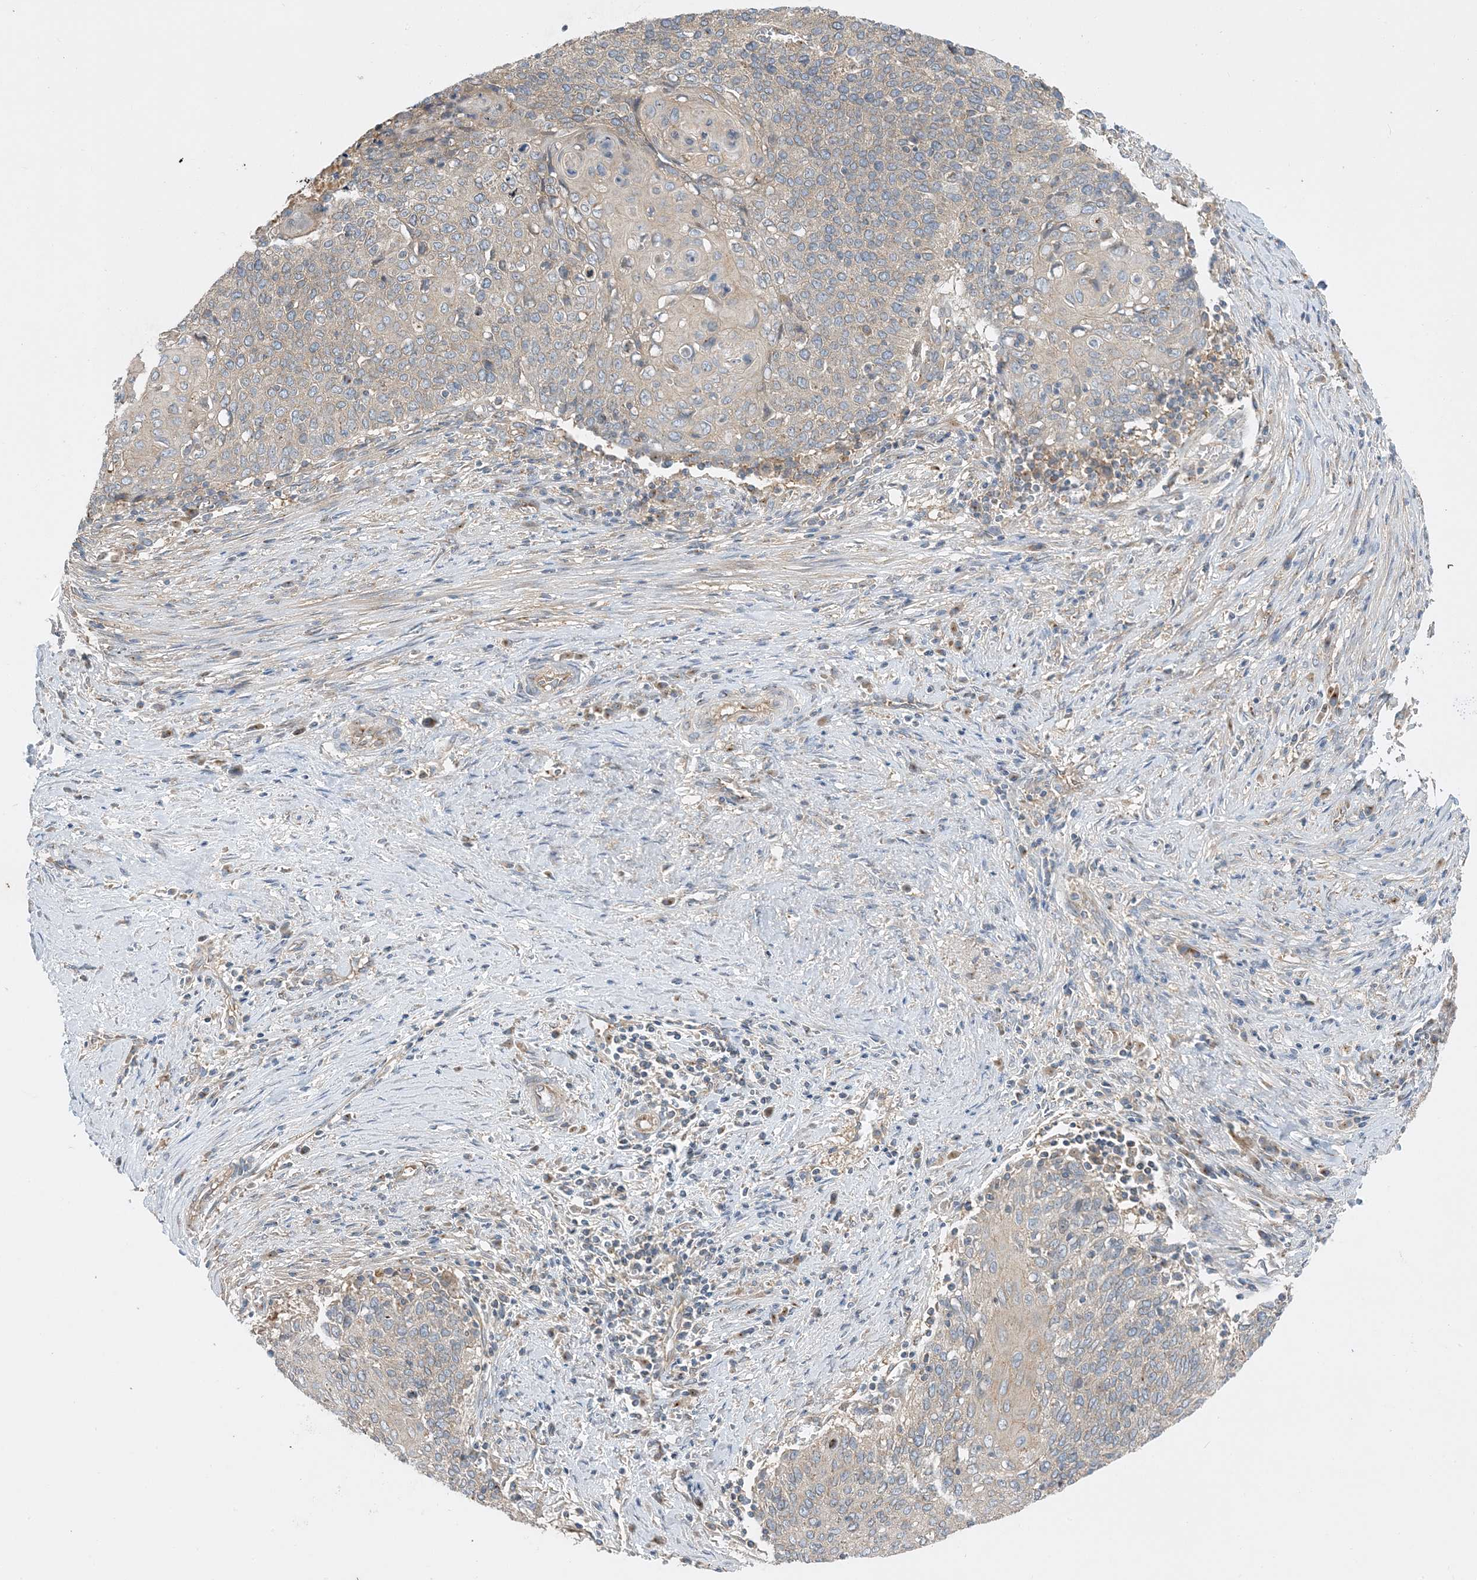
{"staining": {"intensity": "weak", "quantity": "<25%", "location": "cytoplasmic/membranous"}, "tissue": "cervical cancer", "cell_type": "Tumor cells", "image_type": "cancer", "snomed": [{"axis": "morphology", "description": "Squamous cell carcinoma, NOS"}, {"axis": "topography", "description": "Cervix"}], "caption": "Tumor cells are negative for brown protein staining in cervical squamous cell carcinoma. Brightfield microscopy of immunohistochemistry stained with DAB (brown) and hematoxylin (blue), captured at high magnification.", "gene": "SIDT1", "patient": {"sex": "female", "age": 39}}